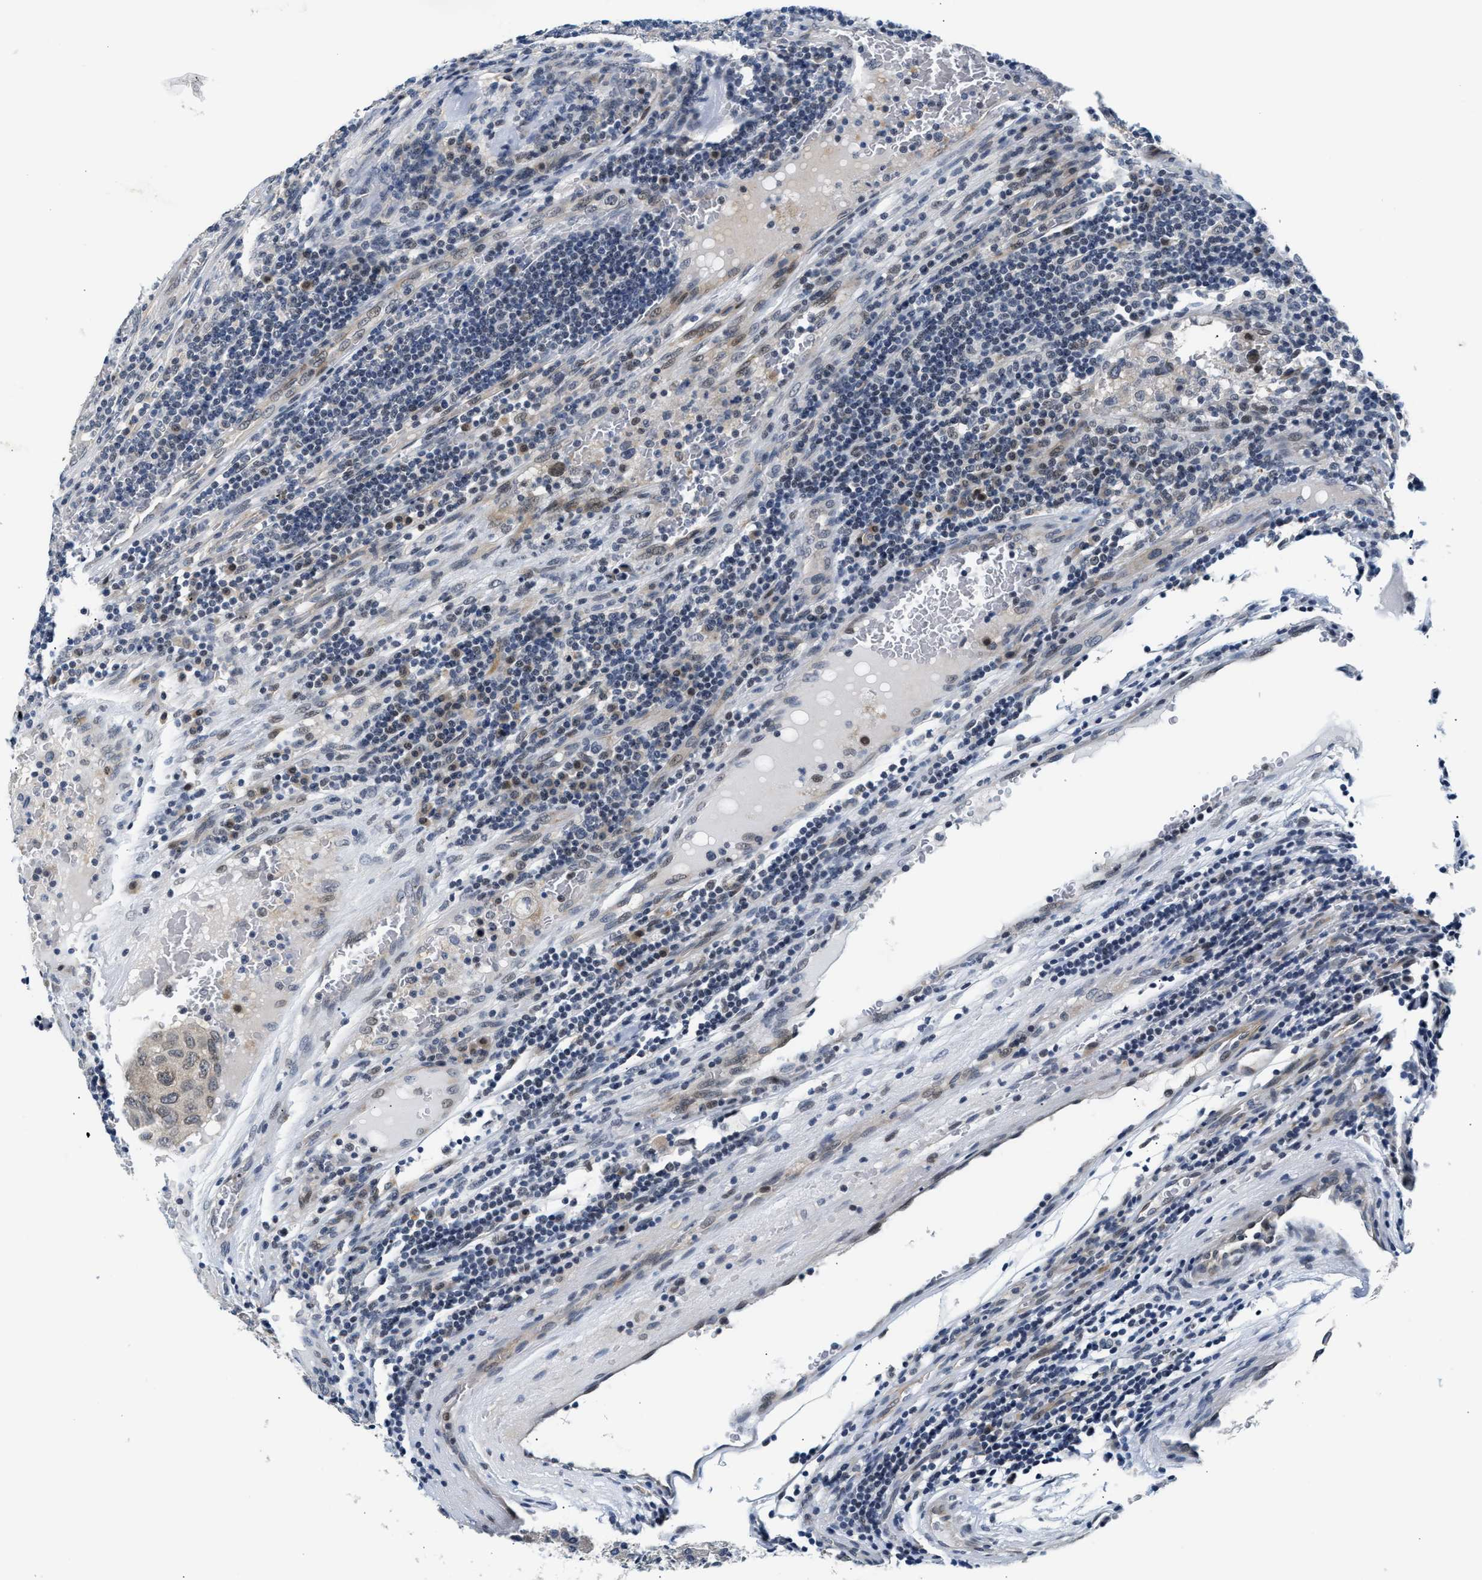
{"staining": {"intensity": "negative", "quantity": "none", "location": "none"}, "tissue": "urothelial cancer", "cell_type": "Tumor cells", "image_type": "cancer", "snomed": [{"axis": "morphology", "description": "Urothelial carcinoma, High grade"}, {"axis": "topography", "description": "Lymph node"}, {"axis": "topography", "description": "Urinary bladder"}], "caption": "This photomicrograph is of urothelial carcinoma (high-grade) stained with immunohistochemistry (IHC) to label a protein in brown with the nuclei are counter-stained blue. There is no expression in tumor cells. (Immunohistochemistry (ihc), brightfield microscopy, high magnification).", "gene": "PPM1H", "patient": {"sex": "male", "age": 51}}